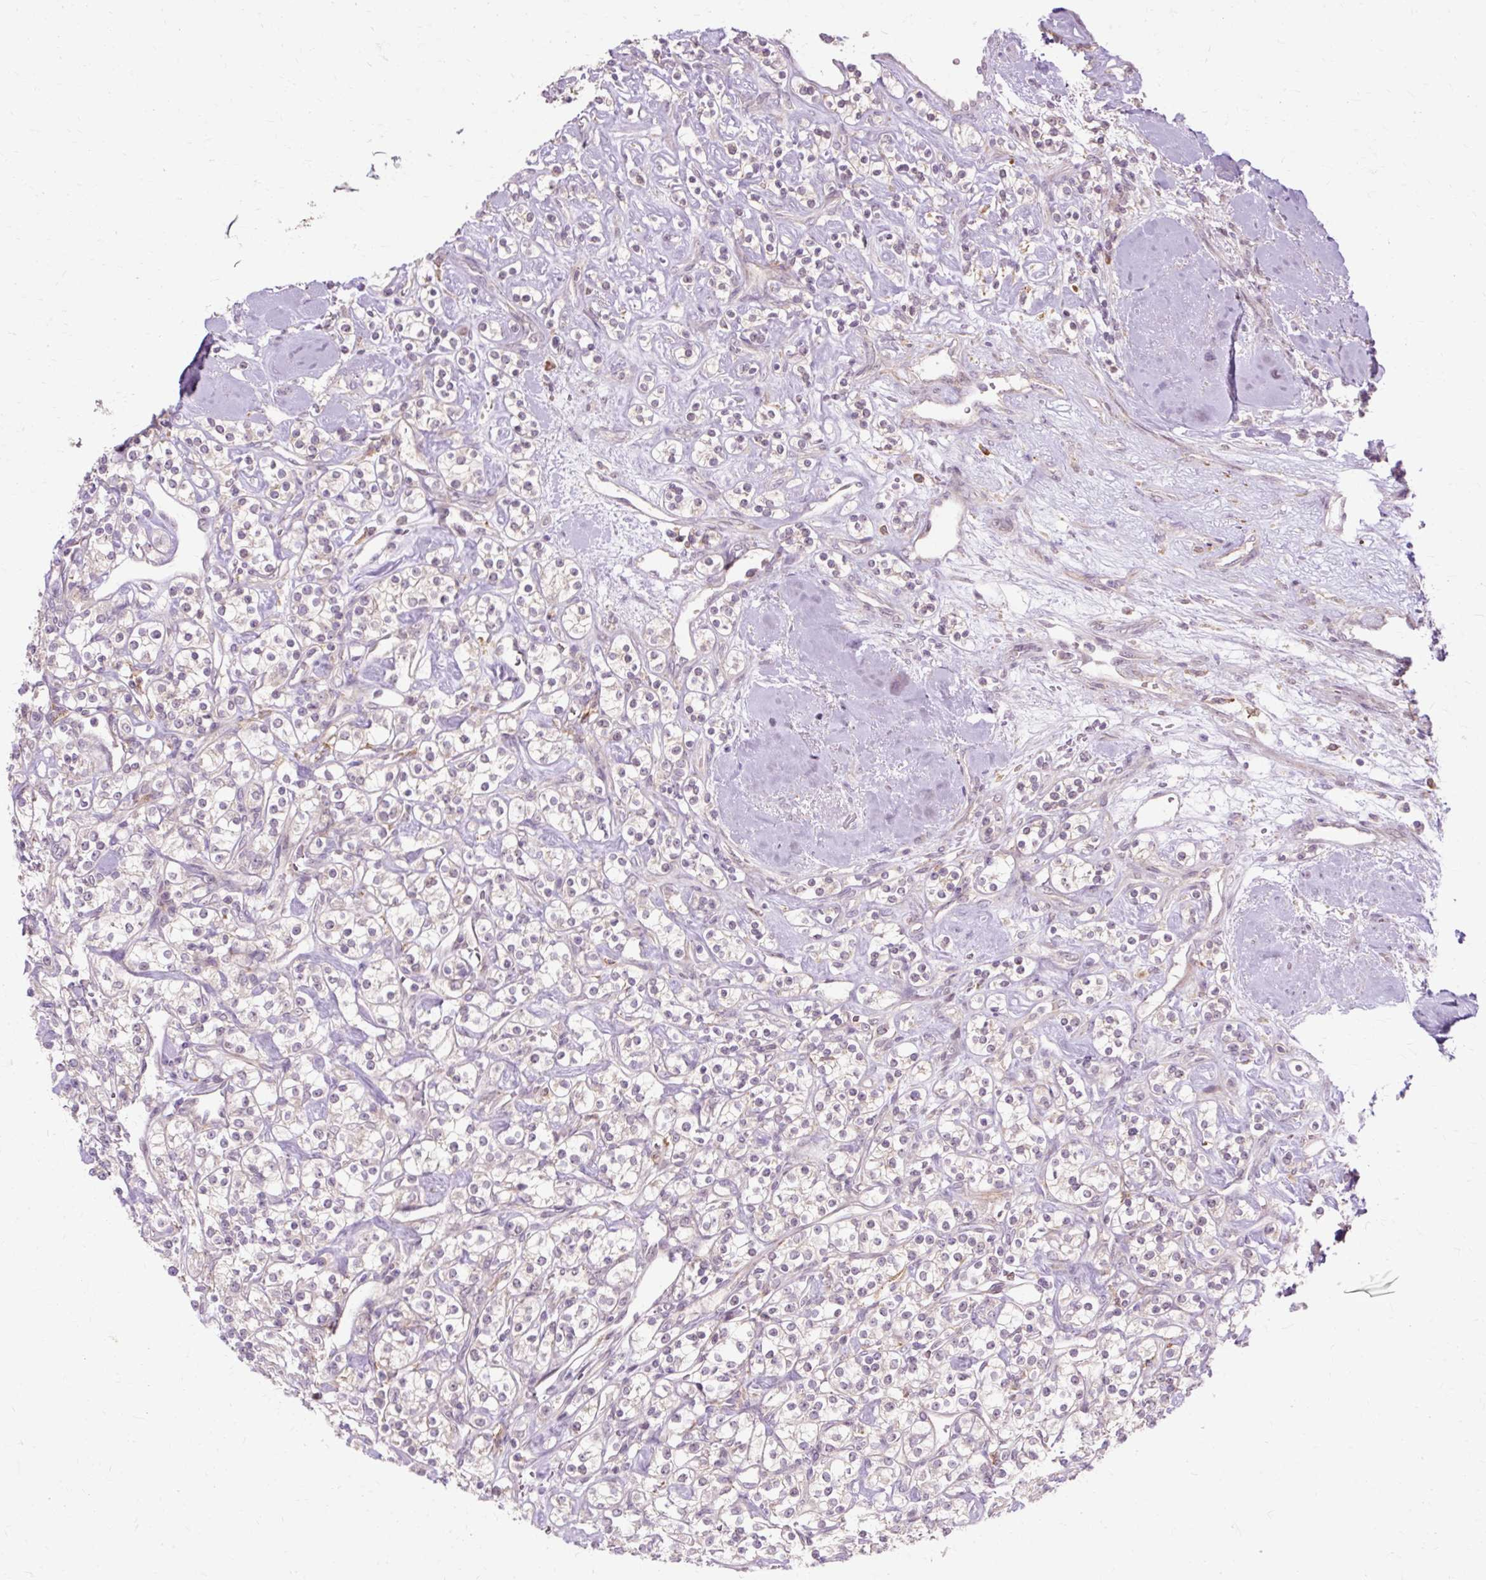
{"staining": {"intensity": "negative", "quantity": "none", "location": "none"}, "tissue": "renal cancer", "cell_type": "Tumor cells", "image_type": "cancer", "snomed": [{"axis": "morphology", "description": "Adenocarcinoma, NOS"}, {"axis": "topography", "description": "Kidney"}], "caption": "A high-resolution histopathology image shows IHC staining of renal cancer, which reveals no significant staining in tumor cells.", "gene": "GEMIN2", "patient": {"sex": "male", "age": 77}}